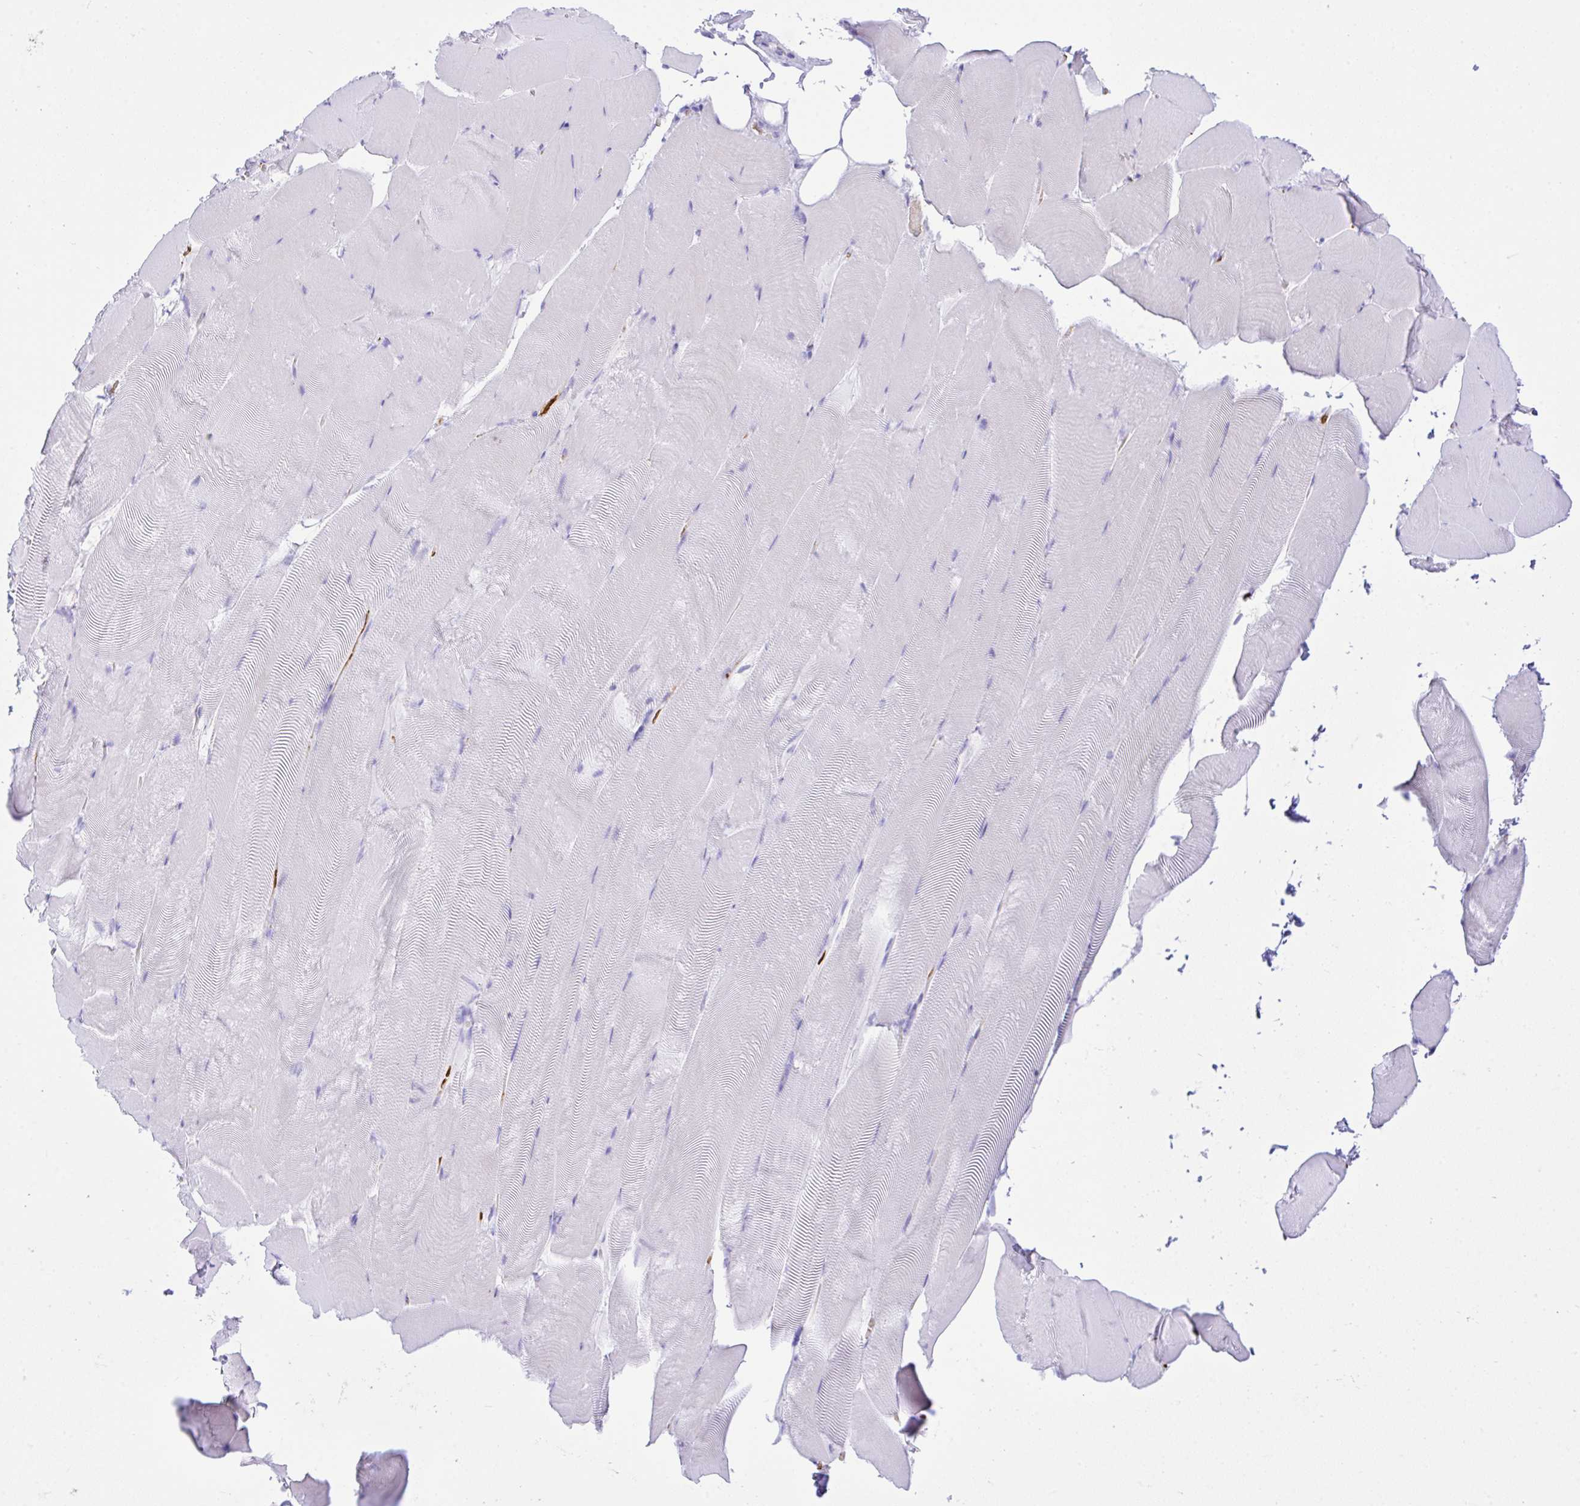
{"staining": {"intensity": "negative", "quantity": "none", "location": "none"}, "tissue": "skeletal muscle", "cell_type": "Myocytes", "image_type": "normal", "snomed": [{"axis": "morphology", "description": "Normal tissue, NOS"}, {"axis": "topography", "description": "Skeletal muscle"}], "caption": "This photomicrograph is of normal skeletal muscle stained with immunohistochemistry (IHC) to label a protein in brown with the nuclei are counter-stained blue. There is no positivity in myocytes.", "gene": "ZNF221", "patient": {"sex": "female", "age": 64}}